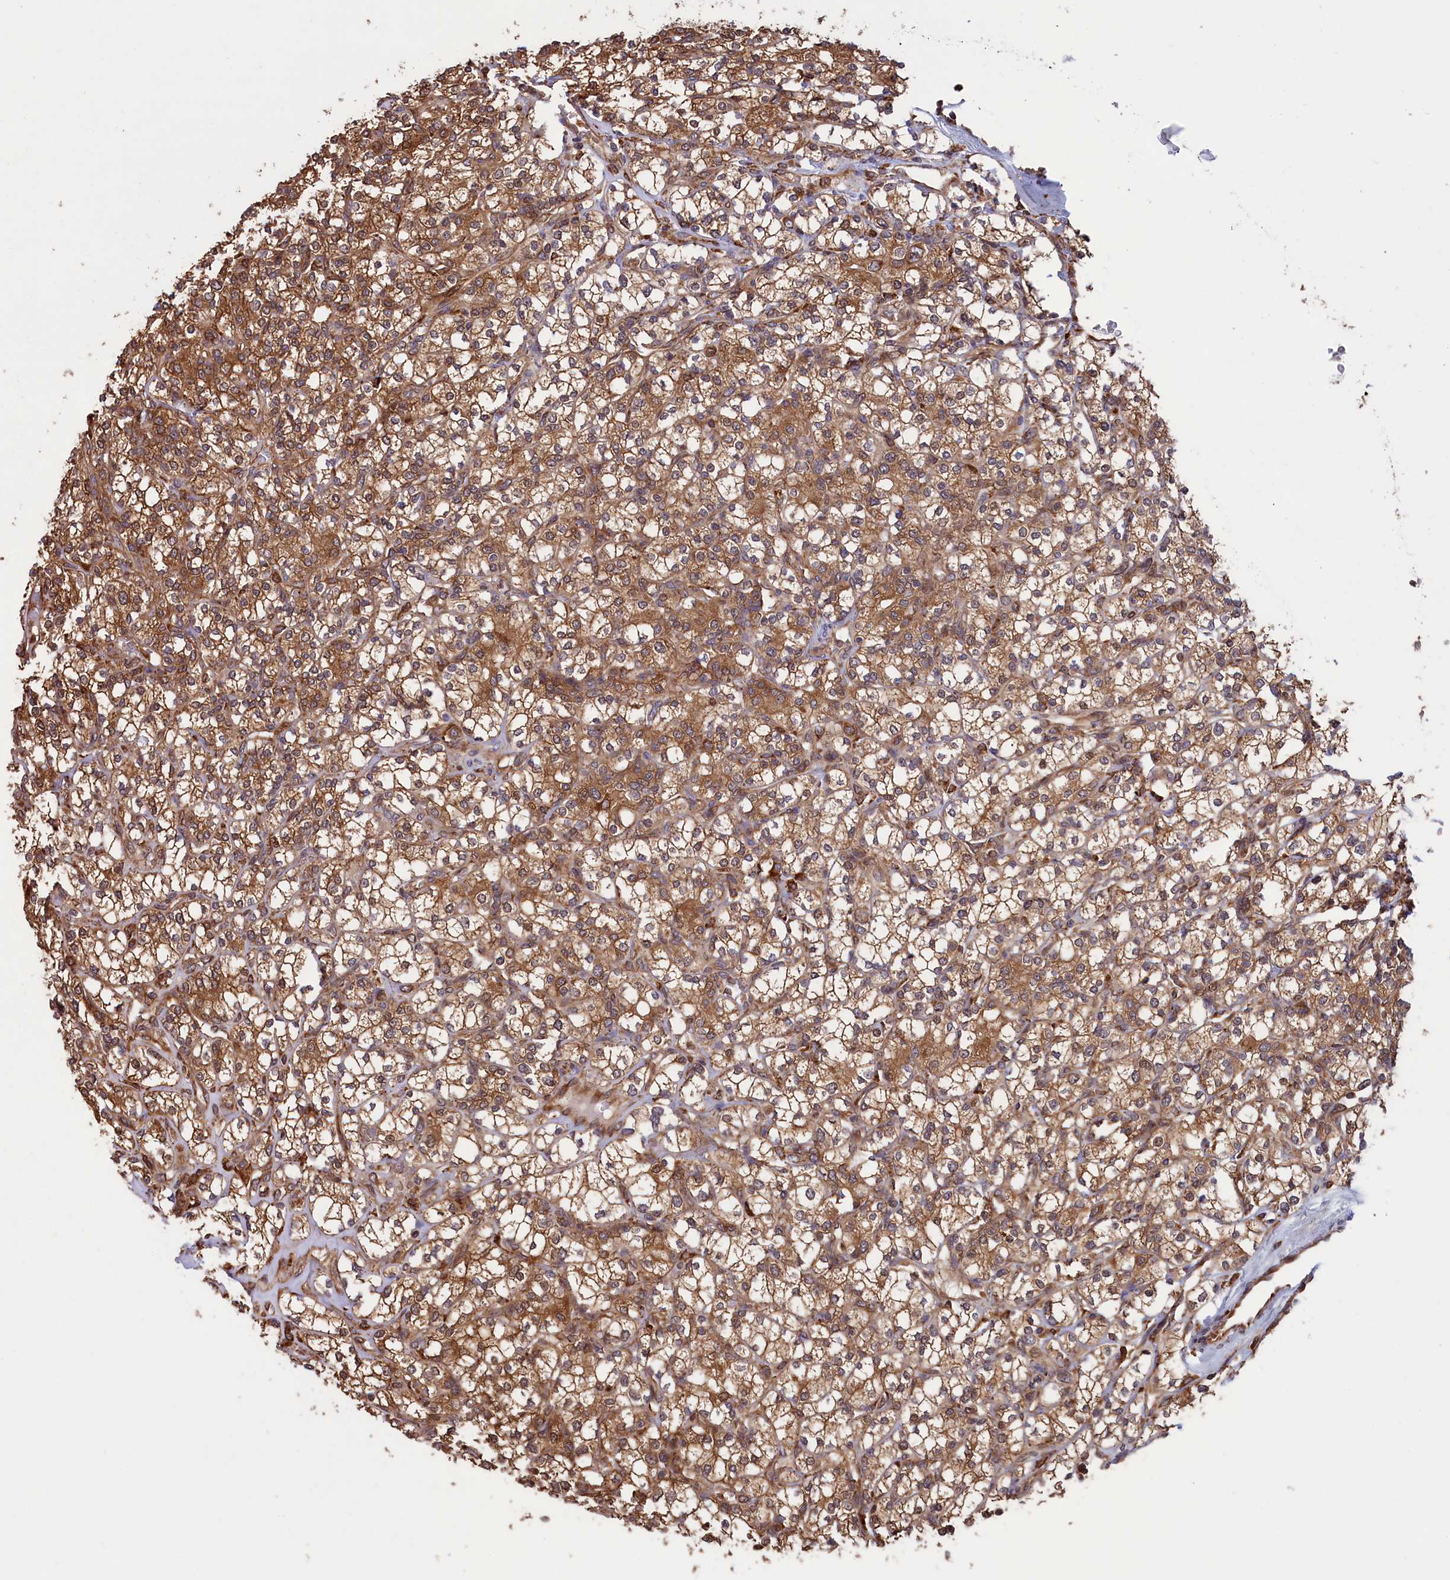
{"staining": {"intensity": "moderate", "quantity": ">75%", "location": "cytoplasmic/membranous"}, "tissue": "renal cancer", "cell_type": "Tumor cells", "image_type": "cancer", "snomed": [{"axis": "morphology", "description": "Adenocarcinoma, NOS"}, {"axis": "topography", "description": "Kidney"}], "caption": "Immunohistochemistry (IHC) of human renal adenocarcinoma reveals medium levels of moderate cytoplasmic/membranous expression in approximately >75% of tumor cells.", "gene": "PLA2G4C", "patient": {"sex": "male", "age": 77}}